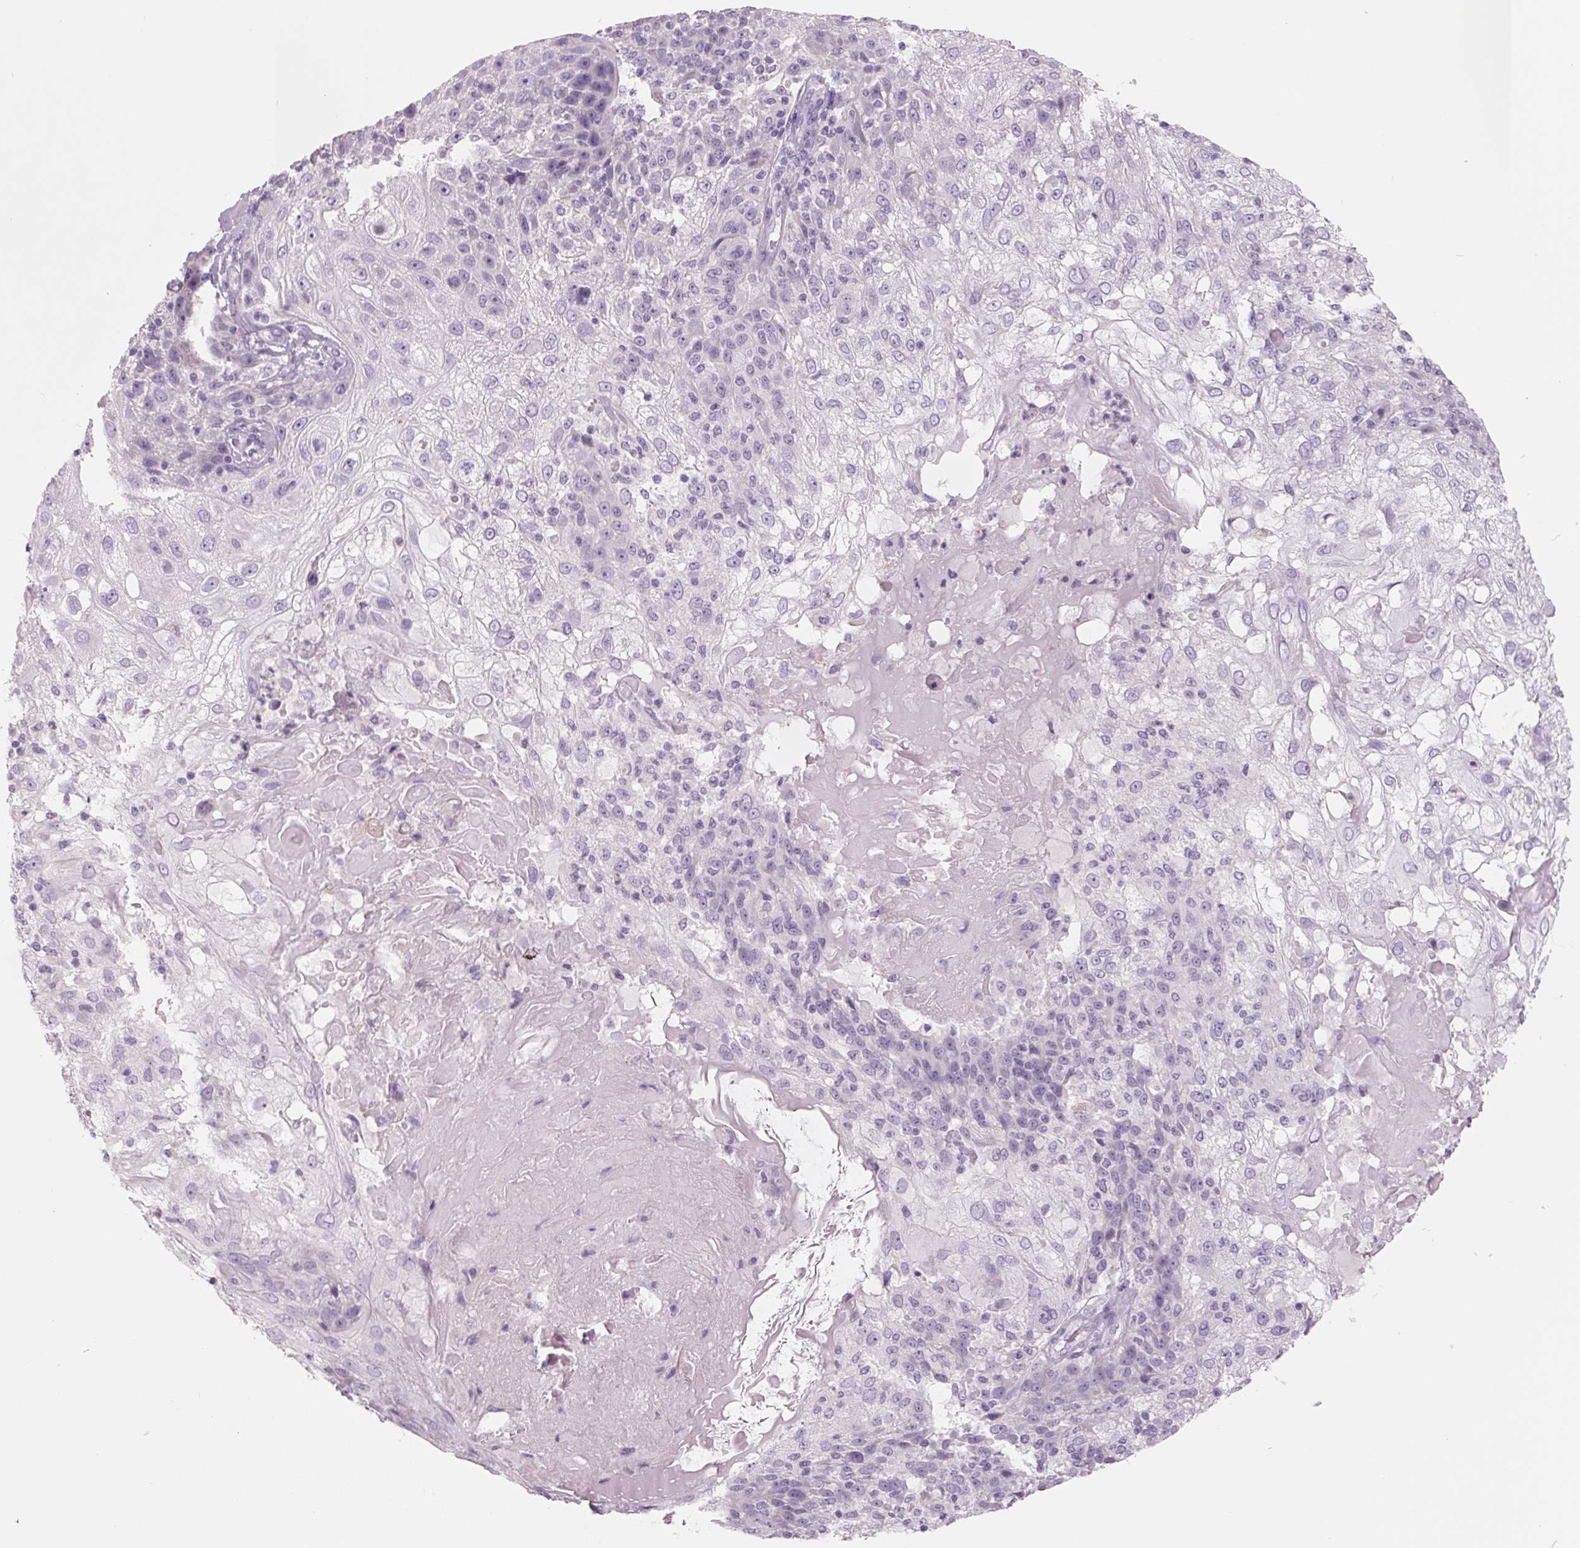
{"staining": {"intensity": "negative", "quantity": "none", "location": "none"}, "tissue": "skin cancer", "cell_type": "Tumor cells", "image_type": "cancer", "snomed": [{"axis": "morphology", "description": "Normal tissue, NOS"}, {"axis": "morphology", "description": "Squamous cell carcinoma, NOS"}, {"axis": "topography", "description": "Skin"}], "caption": "Human skin squamous cell carcinoma stained for a protein using immunohistochemistry reveals no staining in tumor cells.", "gene": "FTCD", "patient": {"sex": "female", "age": 83}}